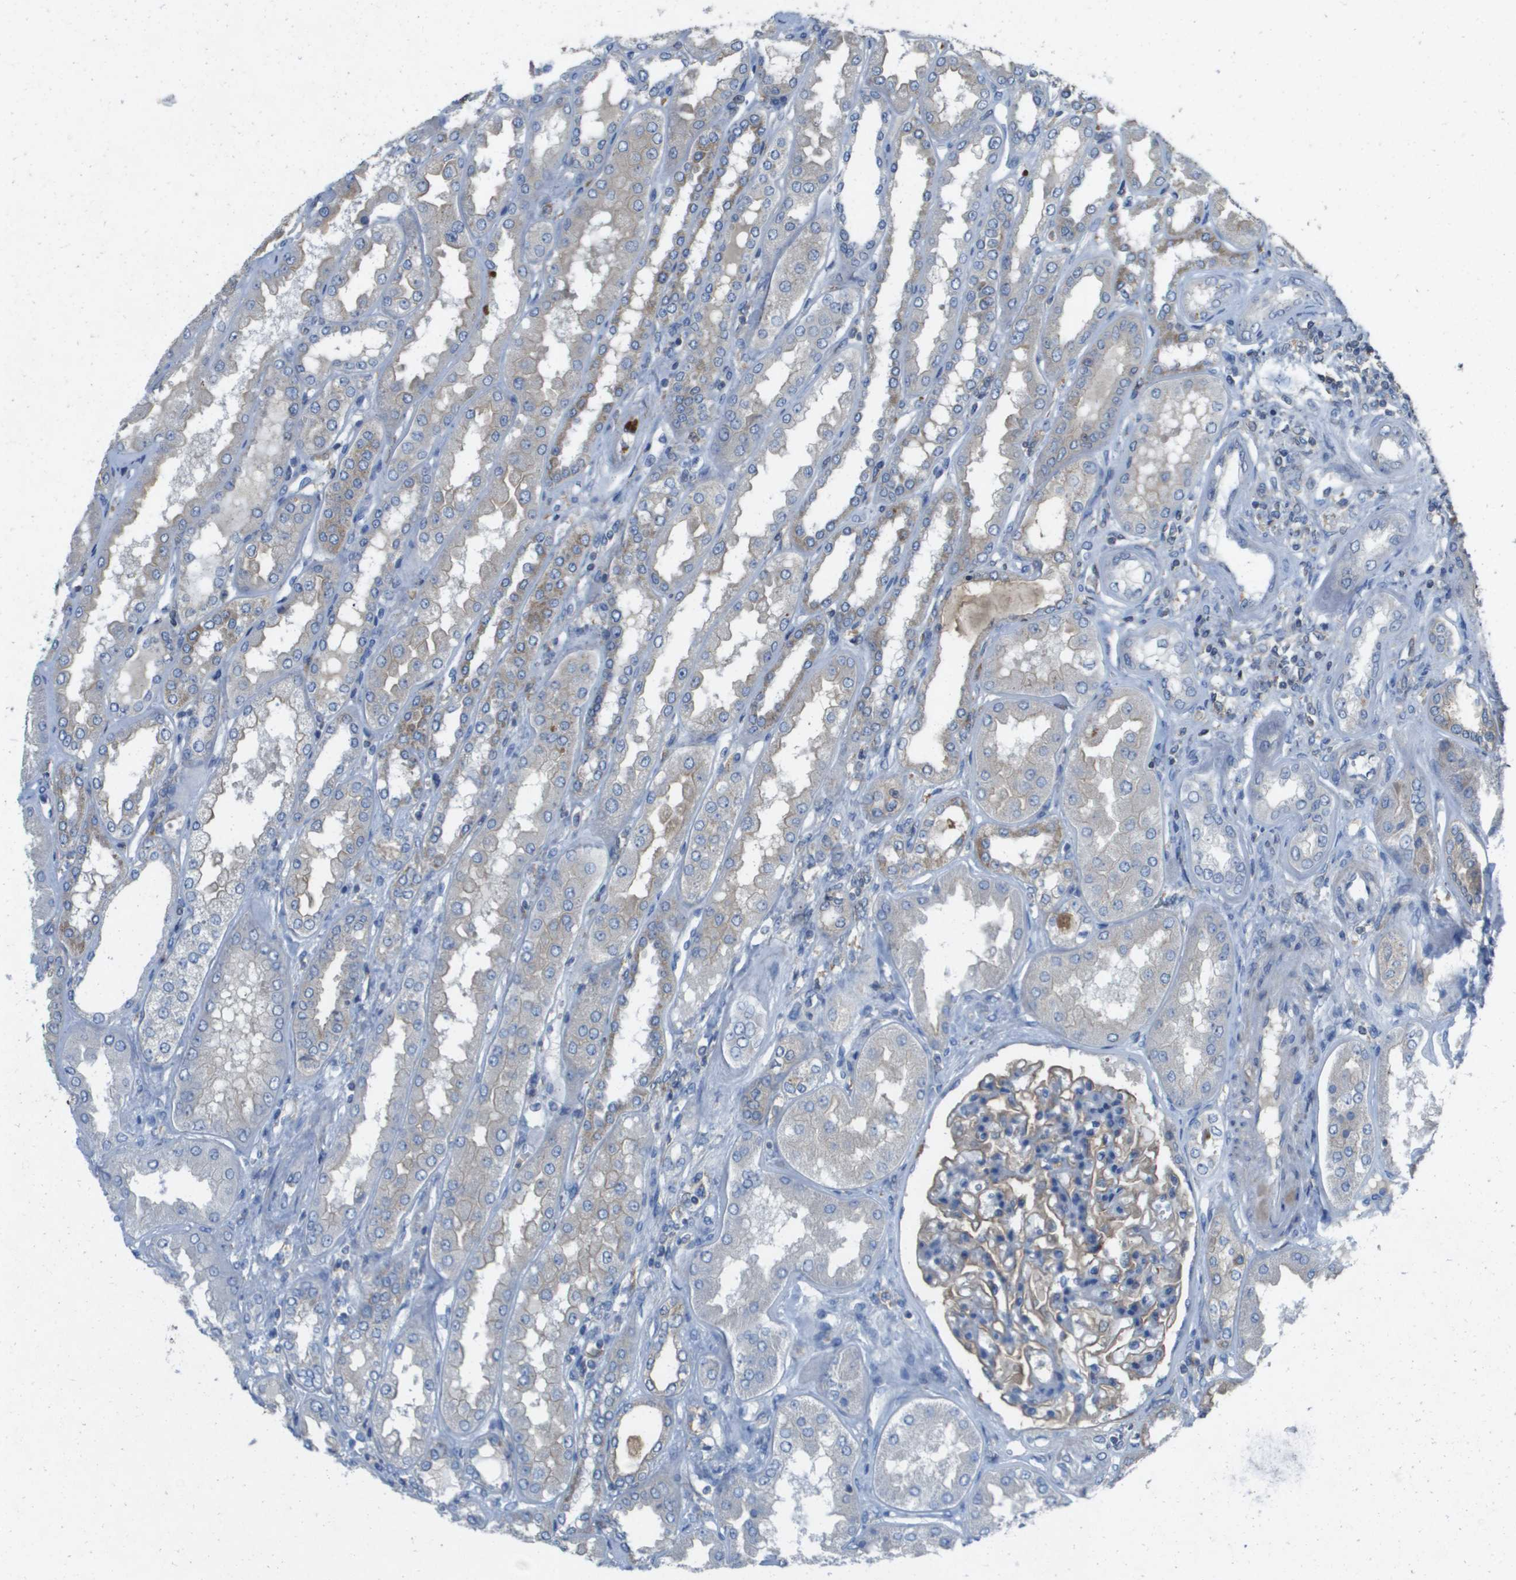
{"staining": {"intensity": "moderate", "quantity": ">75%", "location": "cytoplasmic/membranous"}, "tissue": "kidney", "cell_type": "Cells in glomeruli", "image_type": "normal", "snomed": [{"axis": "morphology", "description": "Normal tissue, NOS"}, {"axis": "topography", "description": "Kidney"}], "caption": "High-power microscopy captured an immunohistochemistry photomicrograph of unremarkable kidney, revealing moderate cytoplasmic/membranous staining in approximately >75% of cells in glomeruli. (DAB (3,3'-diaminobenzidine) IHC with brightfield microscopy, high magnification).", "gene": "CLCA4", "patient": {"sex": "female", "age": 56}}